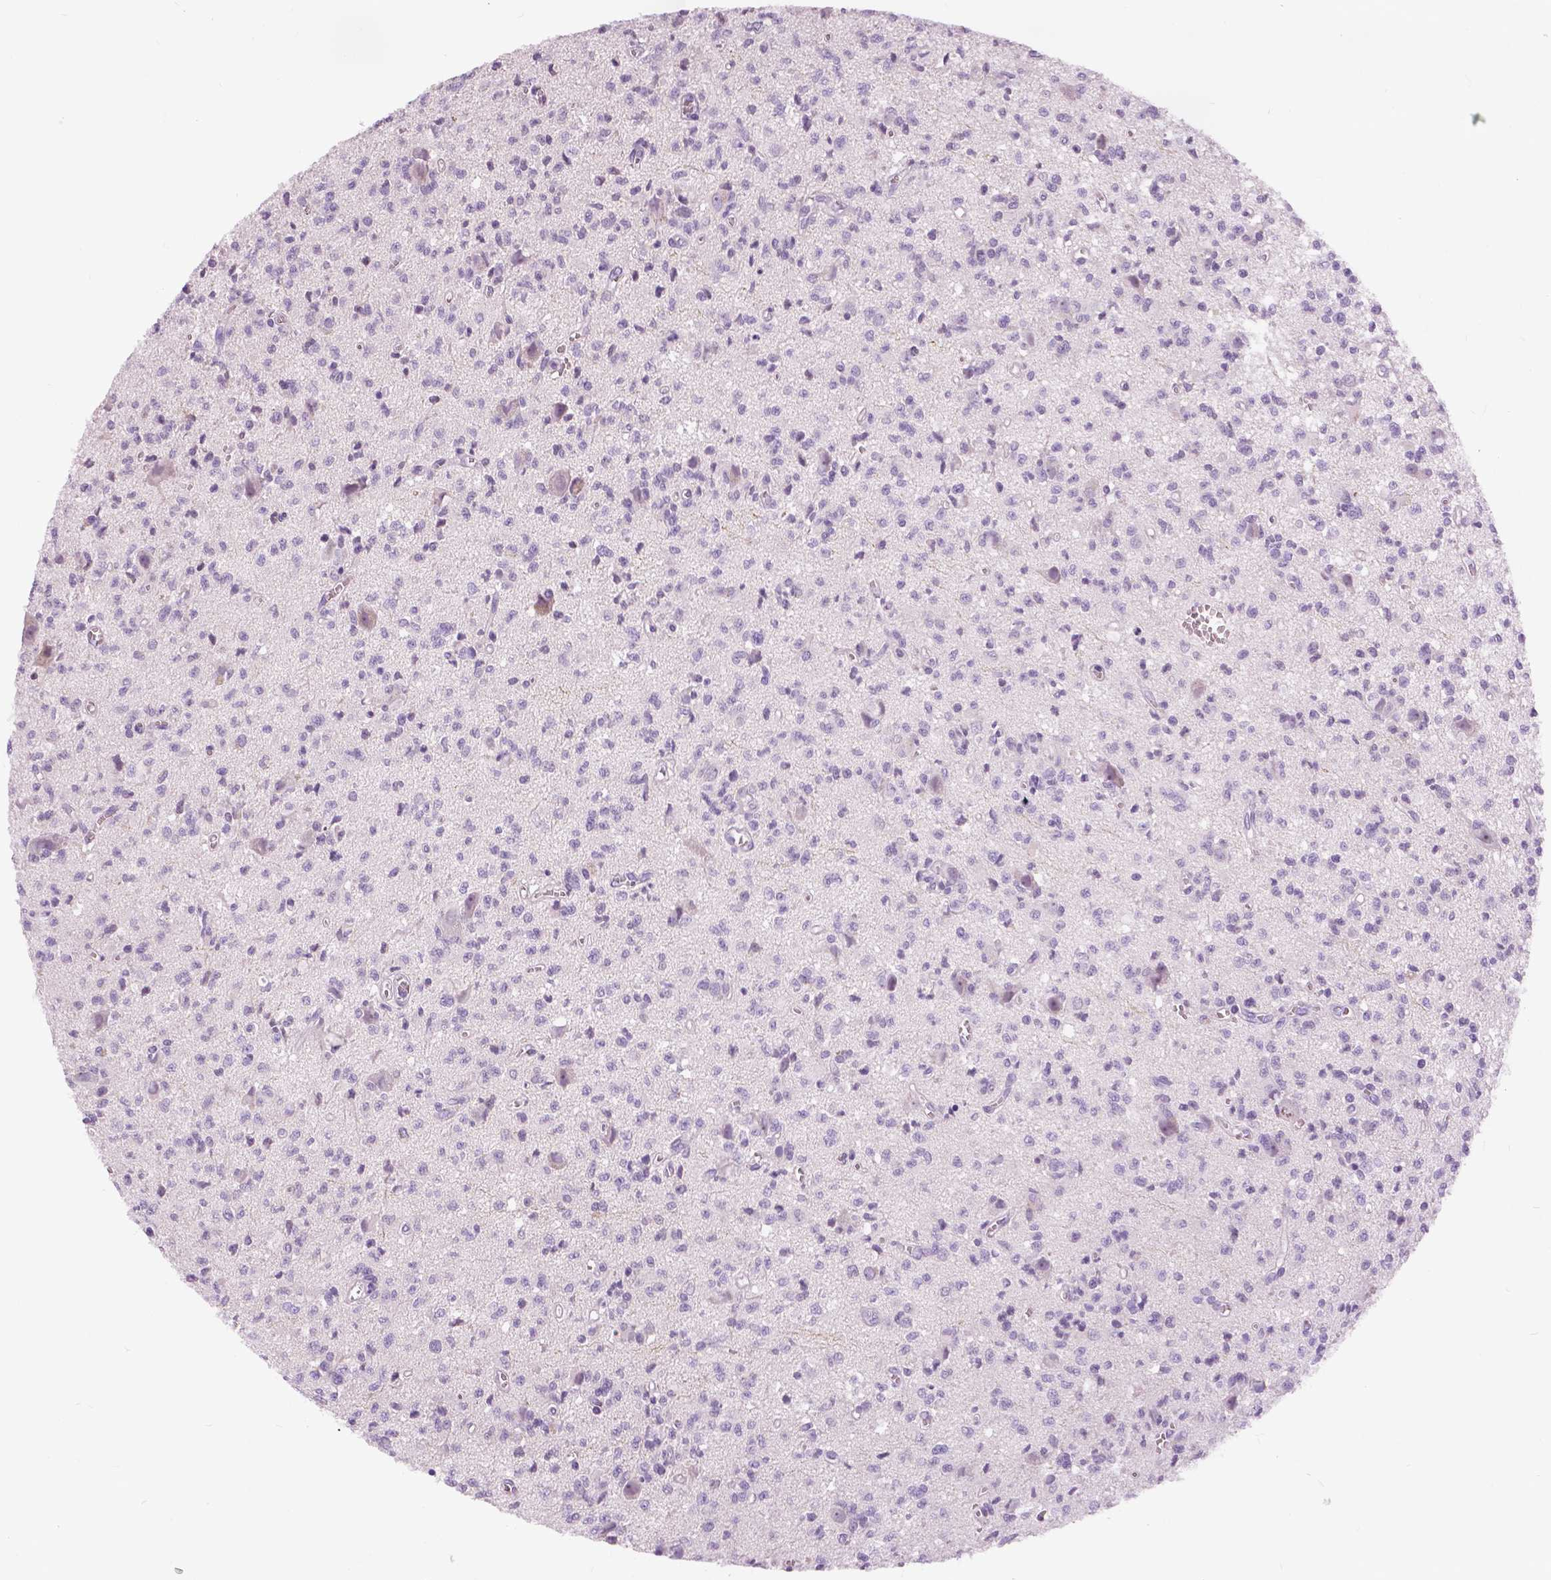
{"staining": {"intensity": "negative", "quantity": "none", "location": "none"}, "tissue": "glioma", "cell_type": "Tumor cells", "image_type": "cancer", "snomed": [{"axis": "morphology", "description": "Glioma, malignant, Low grade"}, {"axis": "topography", "description": "Brain"}], "caption": "This is an IHC histopathology image of glioma. There is no expression in tumor cells.", "gene": "TP53TG5", "patient": {"sex": "male", "age": 64}}